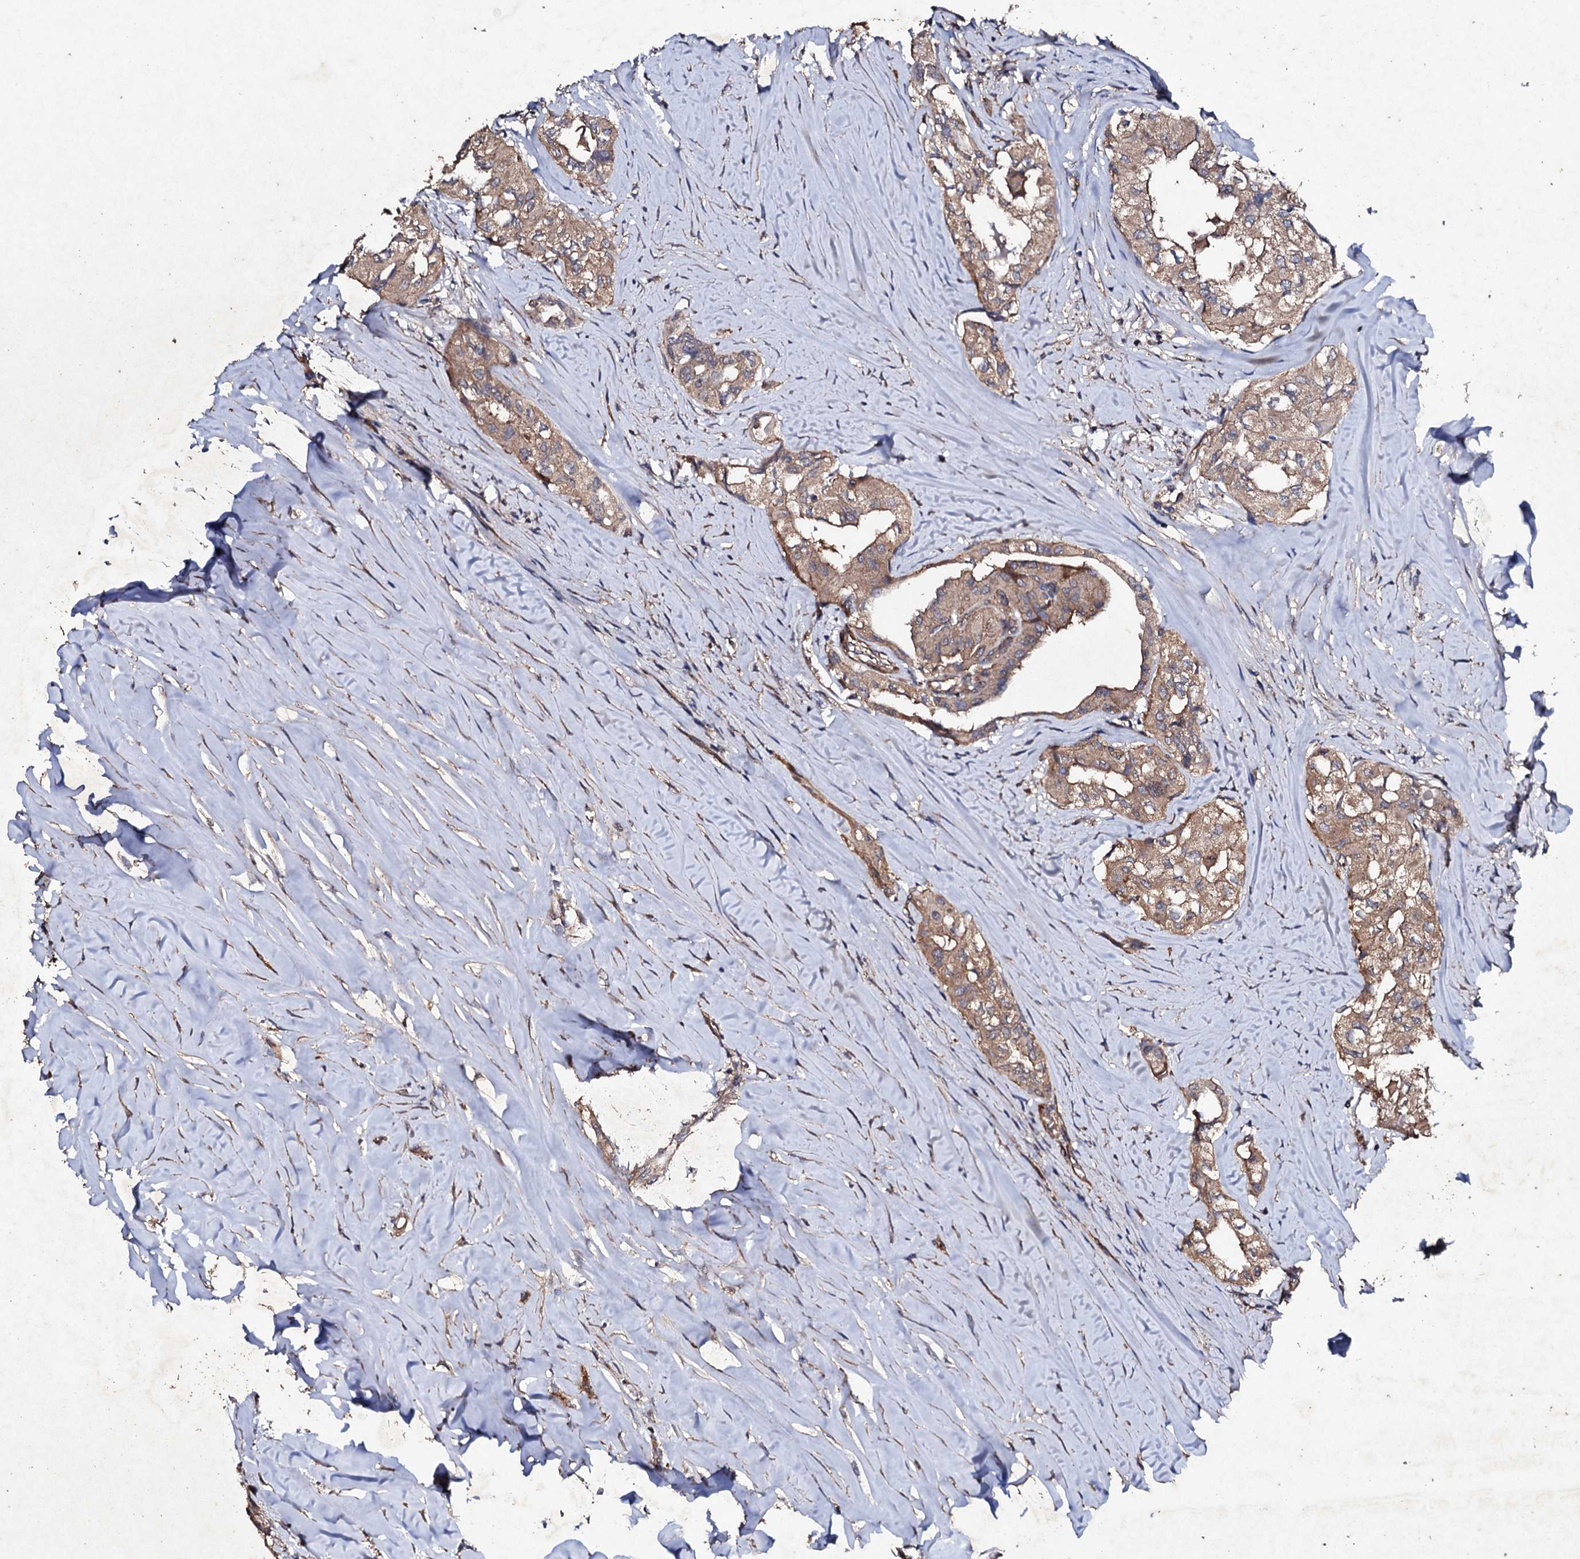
{"staining": {"intensity": "moderate", "quantity": ">75%", "location": "cytoplasmic/membranous"}, "tissue": "thyroid cancer", "cell_type": "Tumor cells", "image_type": "cancer", "snomed": [{"axis": "morphology", "description": "Papillary adenocarcinoma, NOS"}, {"axis": "topography", "description": "Thyroid gland"}], "caption": "This image exhibits IHC staining of human papillary adenocarcinoma (thyroid), with medium moderate cytoplasmic/membranous positivity in about >75% of tumor cells.", "gene": "MOCOS", "patient": {"sex": "female", "age": 59}}